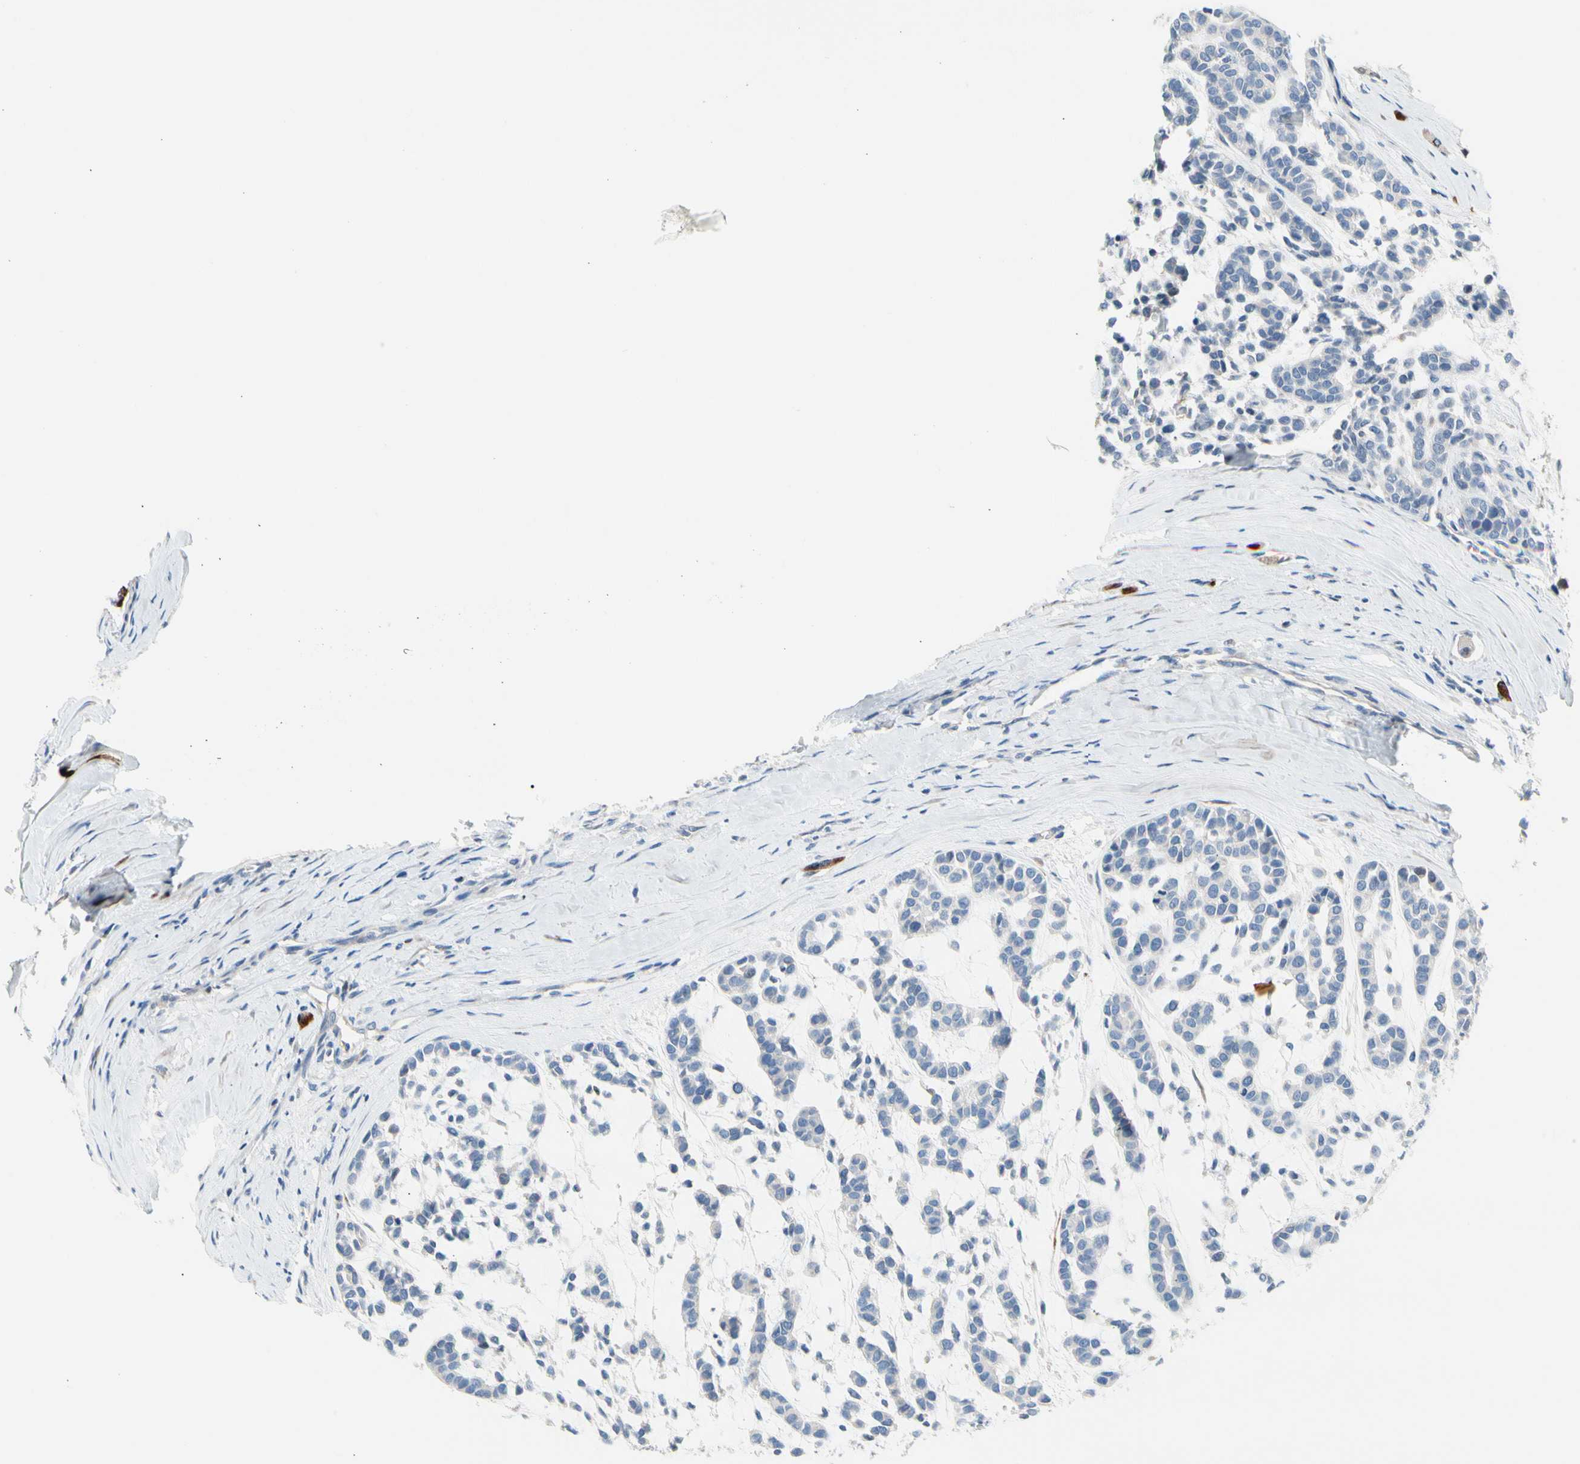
{"staining": {"intensity": "negative", "quantity": "none", "location": "none"}, "tissue": "head and neck cancer", "cell_type": "Tumor cells", "image_type": "cancer", "snomed": [{"axis": "morphology", "description": "Adenocarcinoma, NOS"}, {"axis": "morphology", "description": "Adenoma, NOS"}, {"axis": "topography", "description": "Head-Neck"}], "caption": "Immunohistochemical staining of human head and neck cancer shows no significant staining in tumor cells. (DAB IHC, high magnification).", "gene": "MAP3K3", "patient": {"sex": "female", "age": 55}}